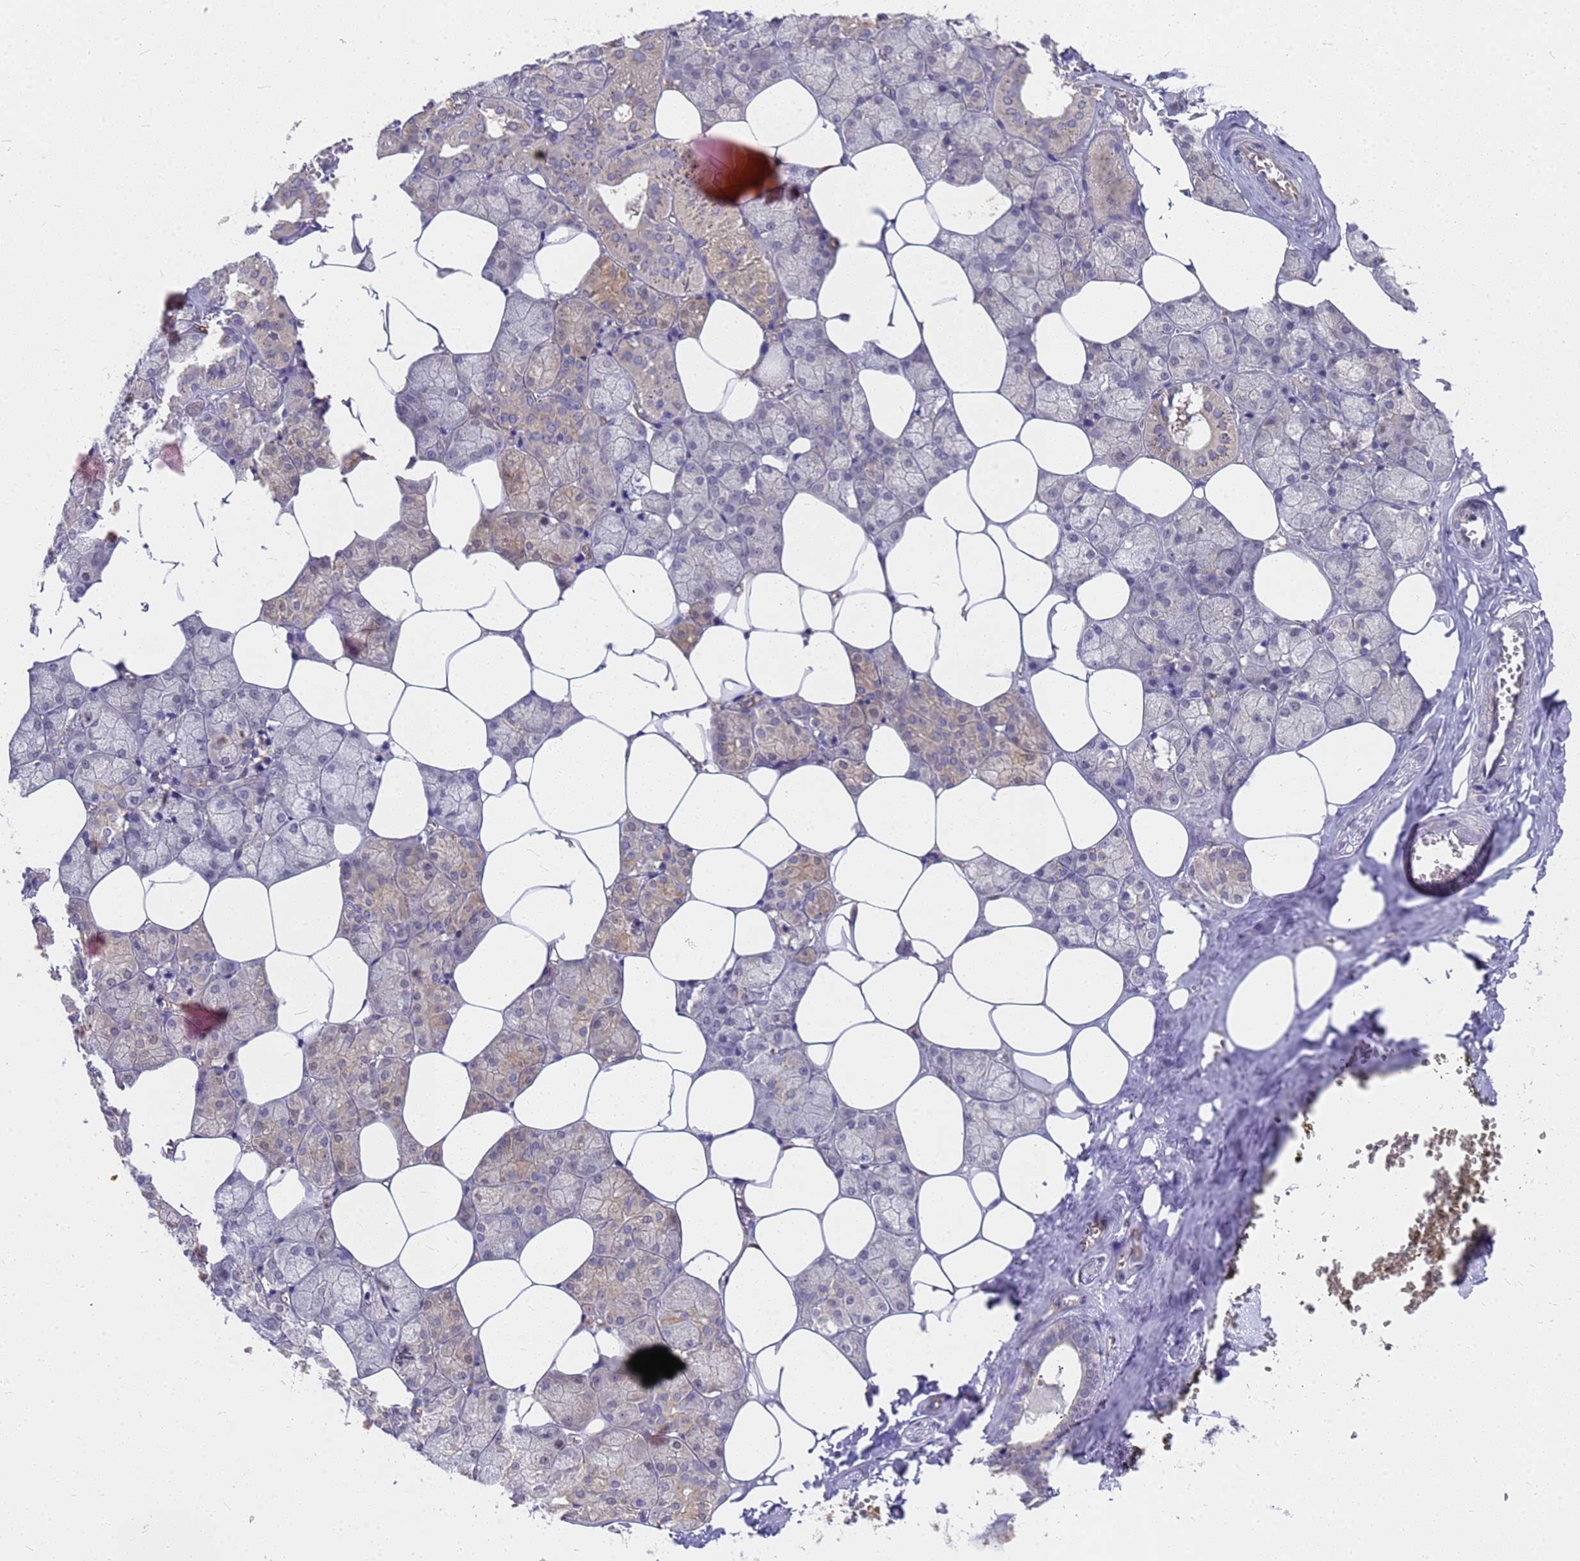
{"staining": {"intensity": "weak", "quantity": "25%-75%", "location": "cytoplasmic/membranous"}, "tissue": "salivary gland", "cell_type": "Glandular cells", "image_type": "normal", "snomed": [{"axis": "morphology", "description": "Normal tissue, NOS"}, {"axis": "topography", "description": "Salivary gland"}], "caption": "Protein staining of benign salivary gland shows weak cytoplasmic/membranous positivity in approximately 25%-75% of glandular cells.", "gene": "SLC35E2B", "patient": {"sex": "male", "age": 62}}